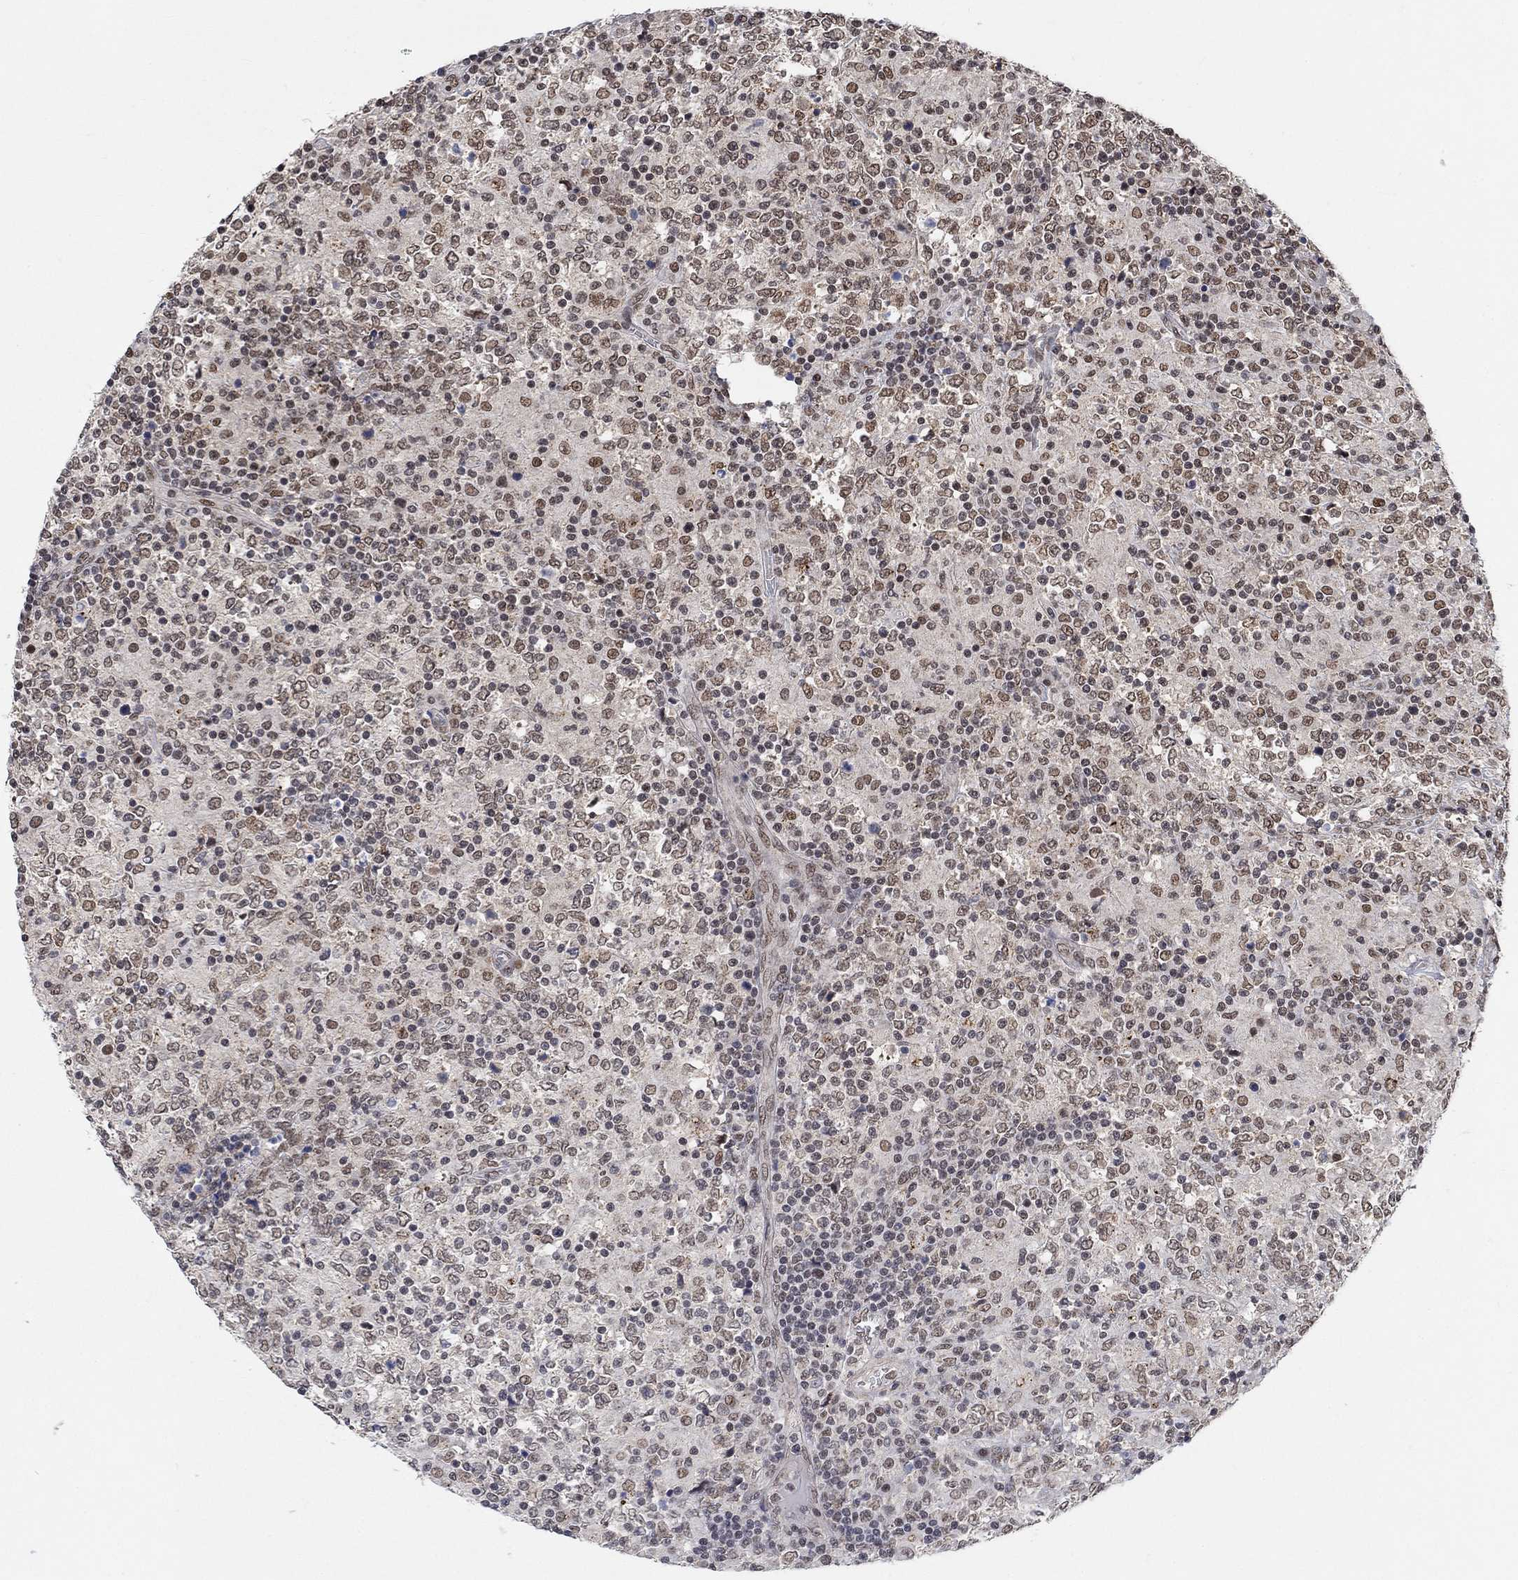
{"staining": {"intensity": "moderate", "quantity": "<25%", "location": "nuclear"}, "tissue": "lymphoma", "cell_type": "Tumor cells", "image_type": "cancer", "snomed": [{"axis": "morphology", "description": "Malignant lymphoma, non-Hodgkin's type, High grade"}, {"axis": "topography", "description": "Lymph node"}], "caption": "Protein expression analysis of human lymphoma reveals moderate nuclear staining in about <25% of tumor cells. Nuclei are stained in blue.", "gene": "THAP8", "patient": {"sex": "female", "age": 84}}